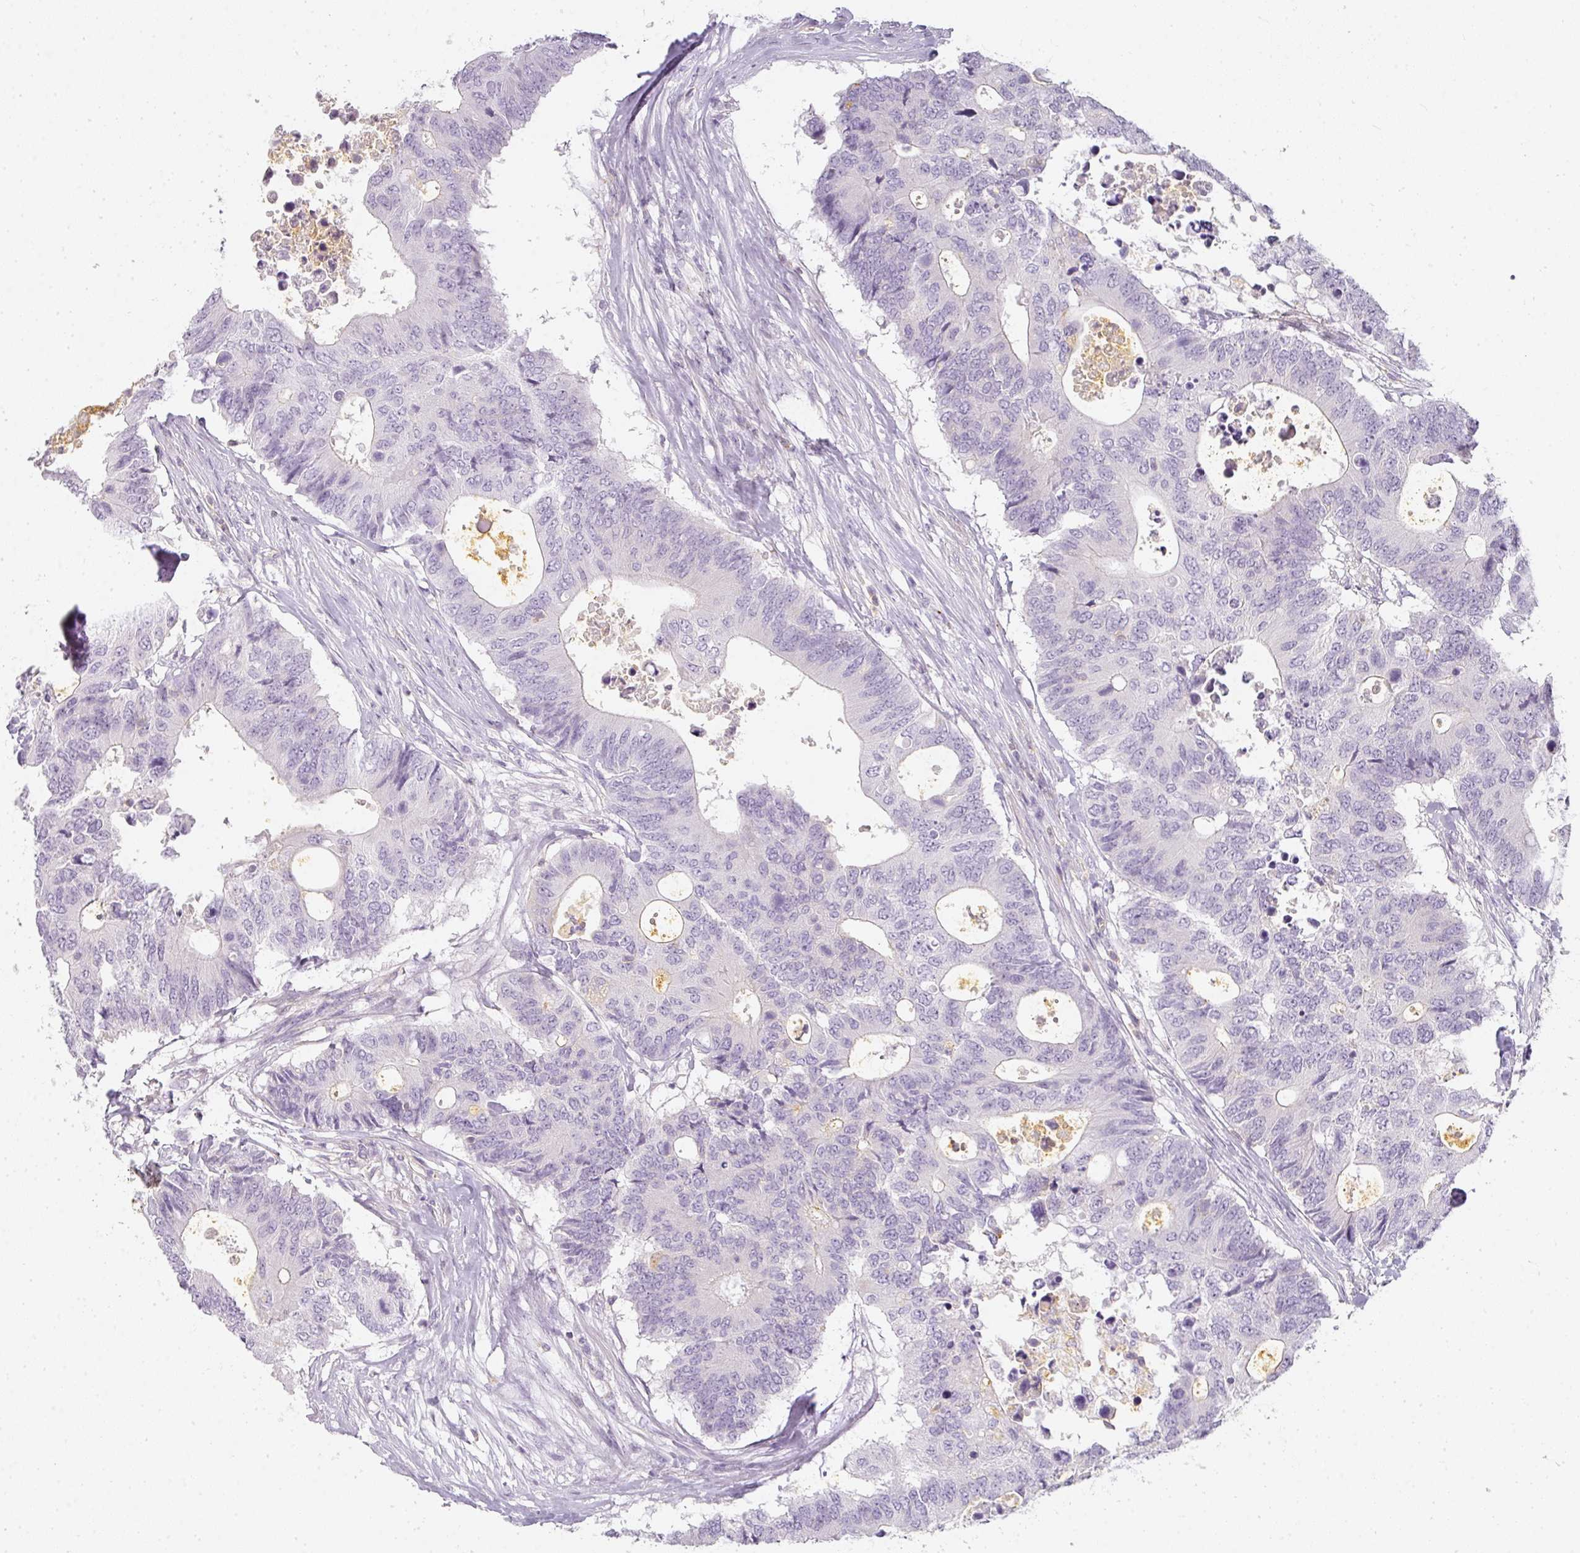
{"staining": {"intensity": "negative", "quantity": "none", "location": "none"}, "tissue": "colorectal cancer", "cell_type": "Tumor cells", "image_type": "cancer", "snomed": [{"axis": "morphology", "description": "Adenocarcinoma, NOS"}, {"axis": "topography", "description": "Colon"}], "caption": "The immunohistochemistry (IHC) photomicrograph has no significant expression in tumor cells of adenocarcinoma (colorectal) tissue. (DAB immunohistochemistry, high magnification).", "gene": "TMEM42", "patient": {"sex": "male", "age": 71}}